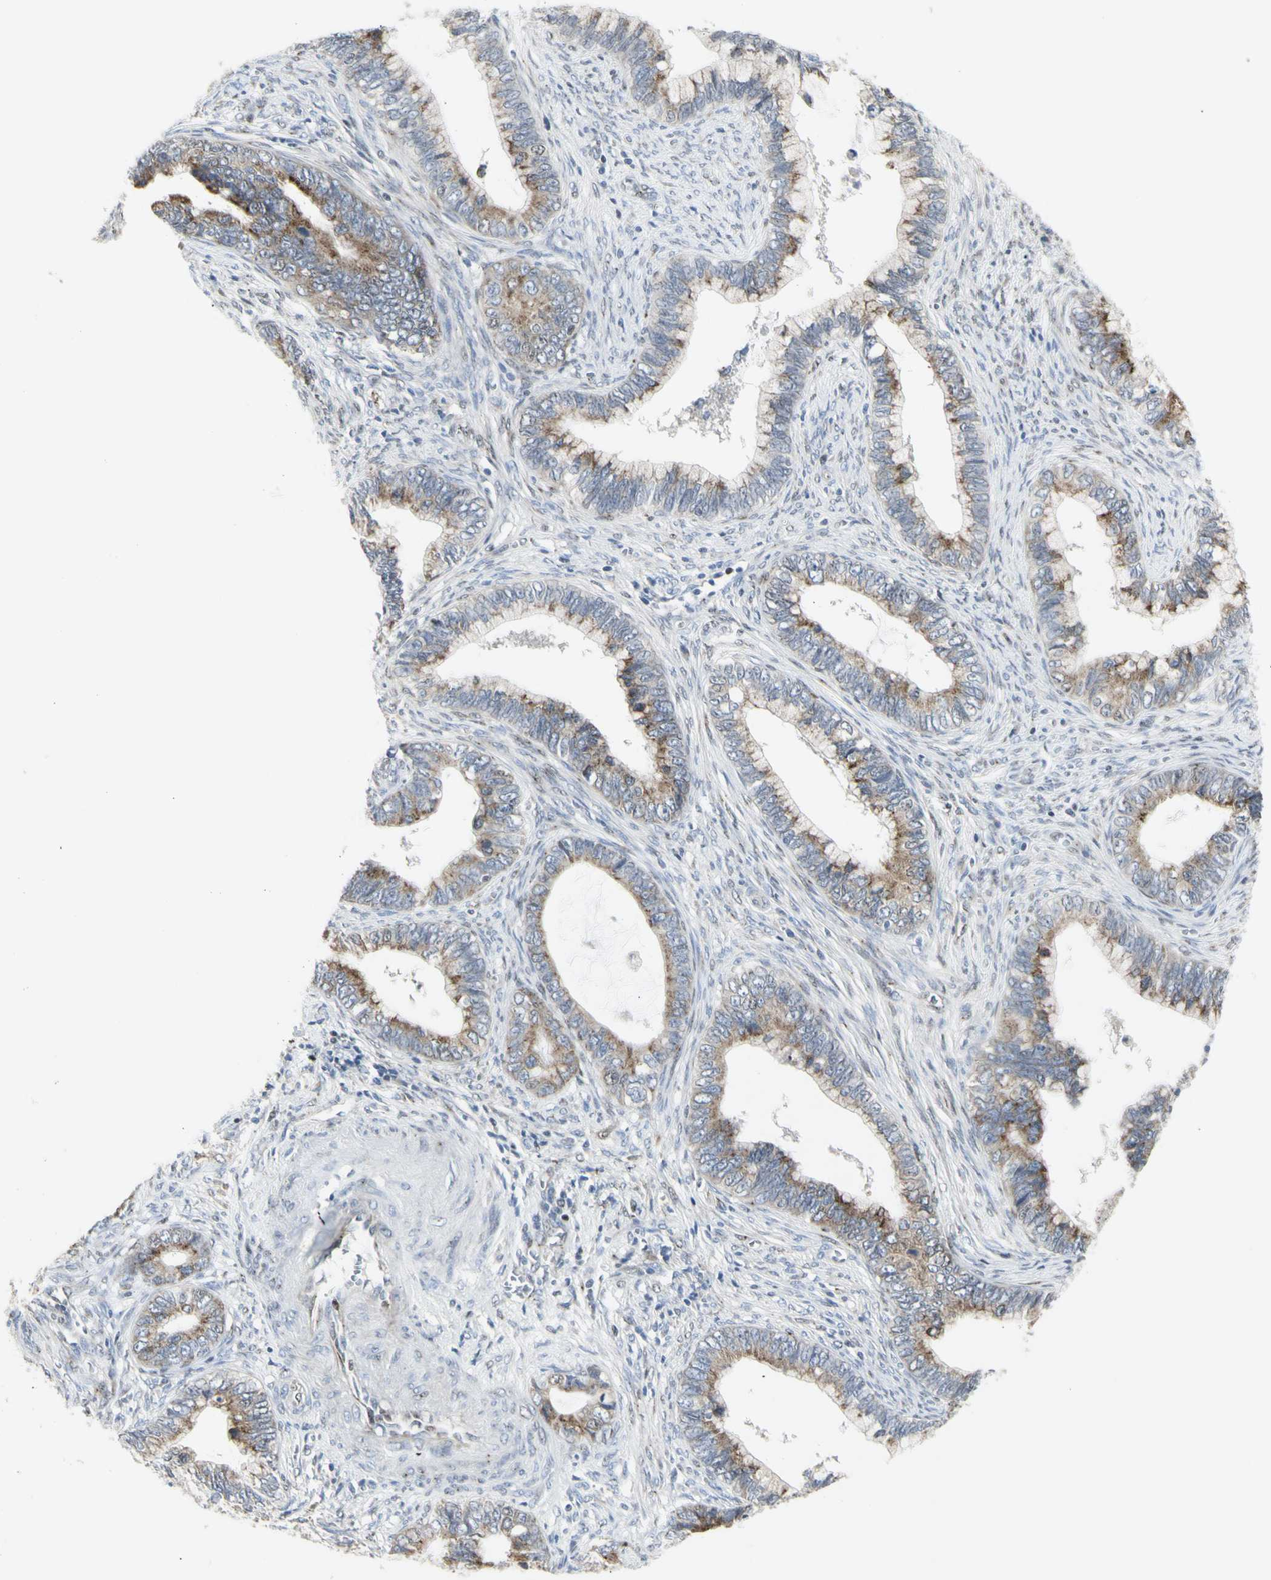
{"staining": {"intensity": "weak", "quantity": ">75%", "location": "cytoplasmic/membranous"}, "tissue": "cervical cancer", "cell_type": "Tumor cells", "image_type": "cancer", "snomed": [{"axis": "morphology", "description": "Adenocarcinoma, NOS"}, {"axis": "topography", "description": "Cervix"}], "caption": "Brown immunohistochemical staining in human cervical cancer (adenocarcinoma) displays weak cytoplasmic/membranous staining in about >75% of tumor cells.", "gene": "DHRS7B", "patient": {"sex": "female", "age": 44}}